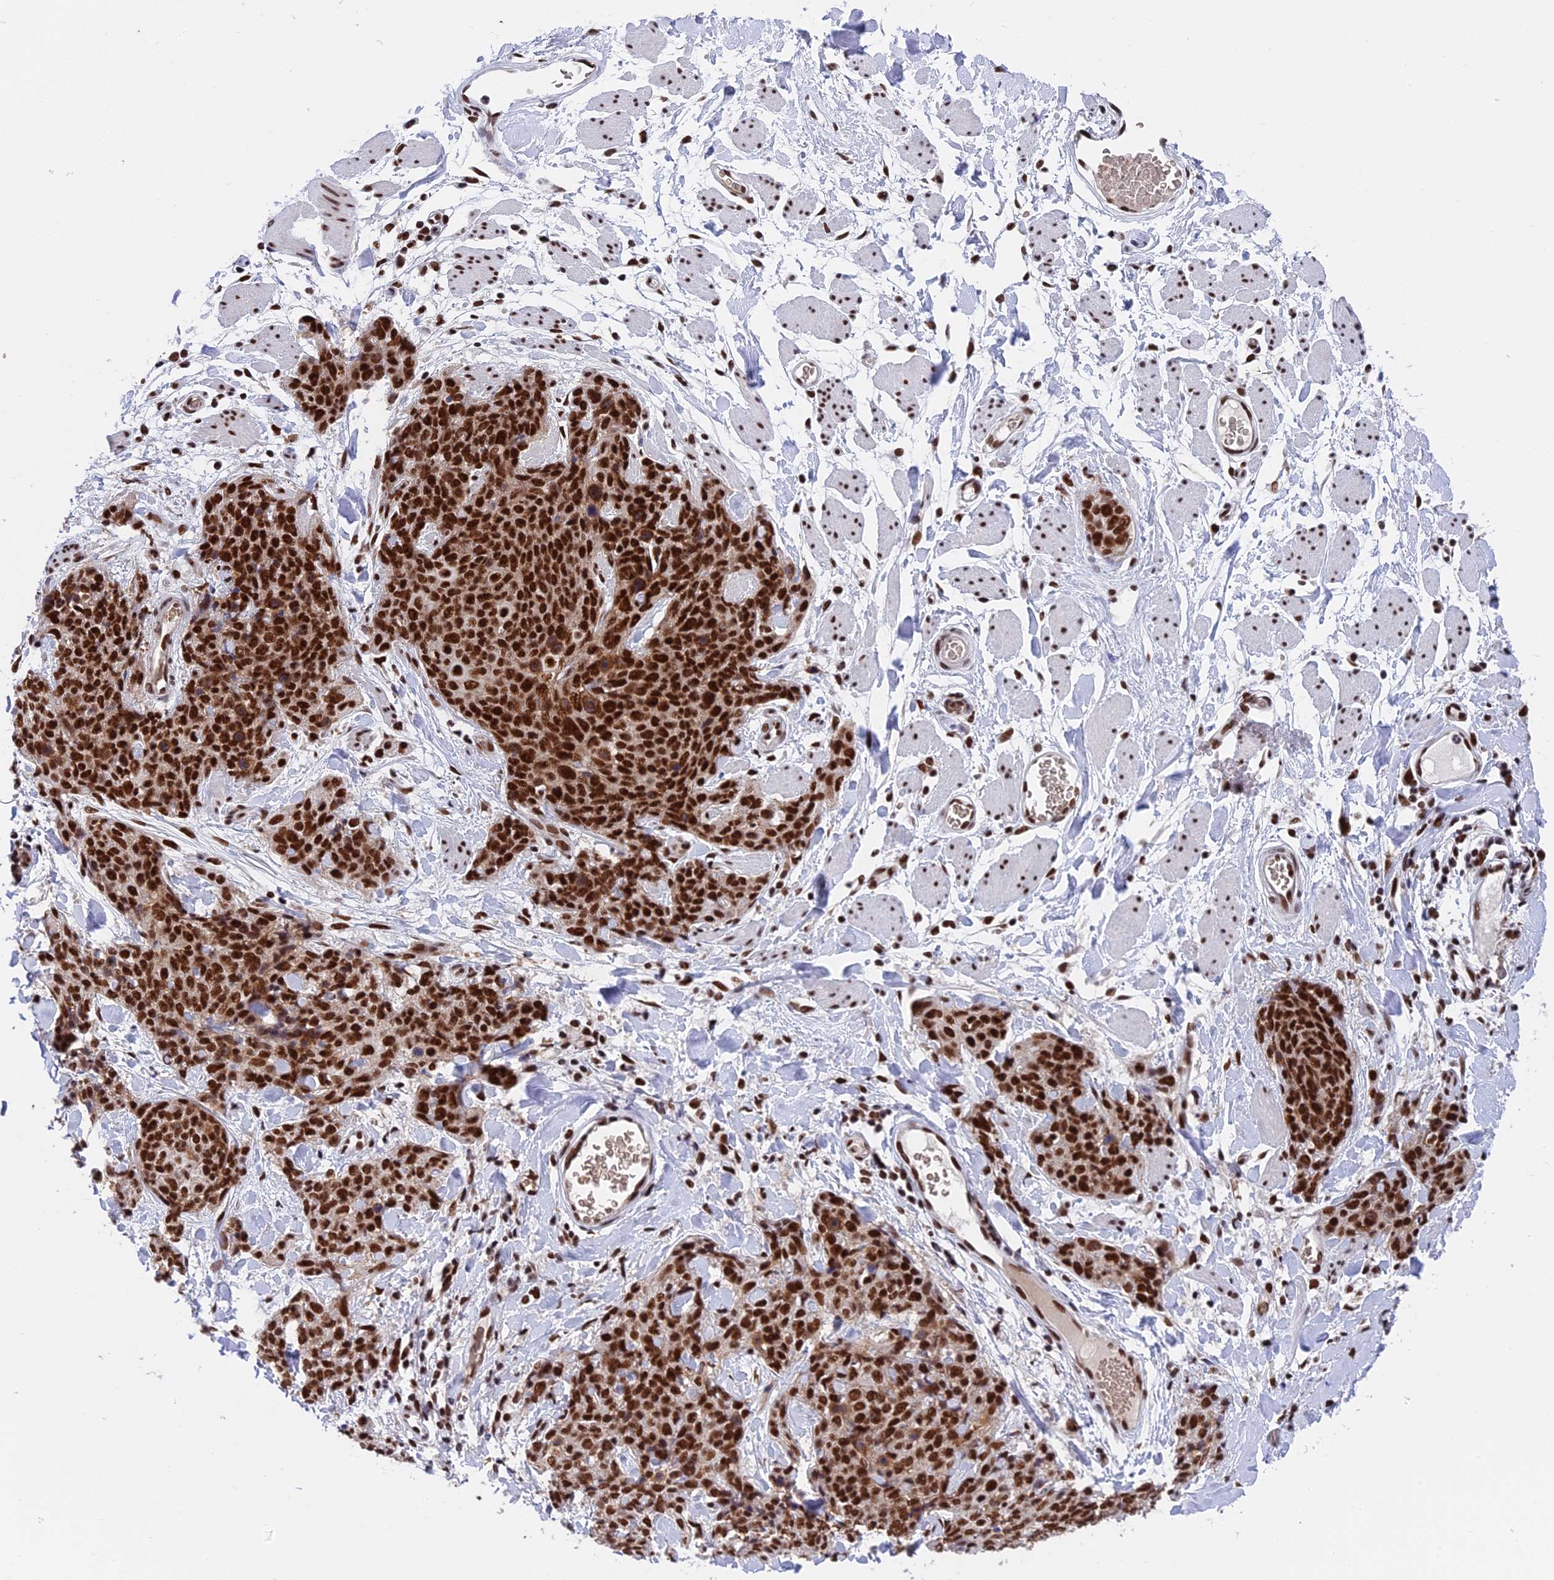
{"staining": {"intensity": "strong", "quantity": ">75%", "location": "nuclear"}, "tissue": "skin cancer", "cell_type": "Tumor cells", "image_type": "cancer", "snomed": [{"axis": "morphology", "description": "Squamous cell carcinoma, NOS"}, {"axis": "topography", "description": "Skin"}, {"axis": "topography", "description": "Vulva"}], "caption": "DAB (3,3'-diaminobenzidine) immunohistochemical staining of human squamous cell carcinoma (skin) displays strong nuclear protein staining in about >75% of tumor cells.", "gene": "EEF1AKMT3", "patient": {"sex": "female", "age": 85}}